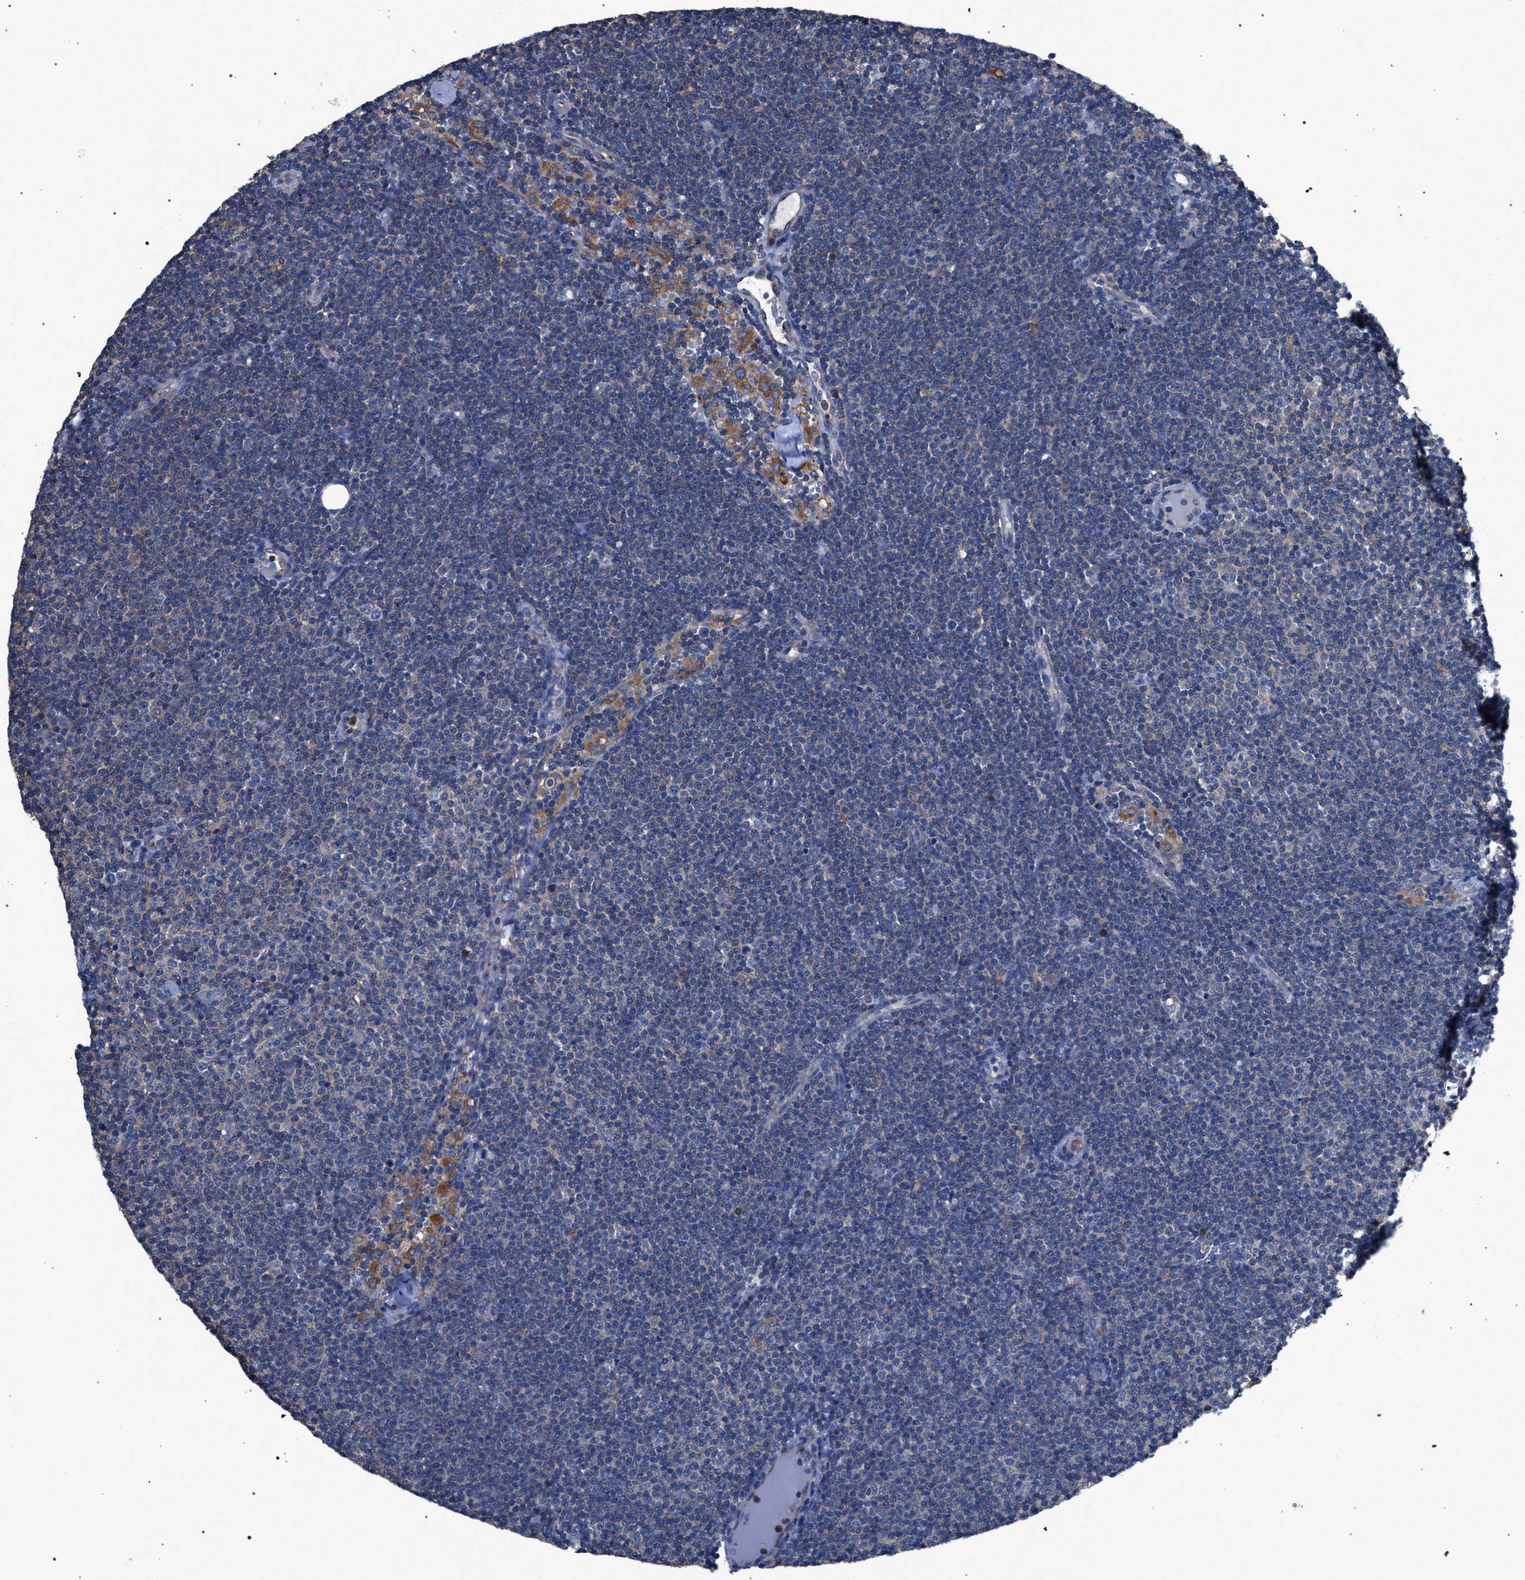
{"staining": {"intensity": "weak", "quantity": "<25%", "location": "cytoplasmic/membranous"}, "tissue": "lymphoma", "cell_type": "Tumor cells", "image_type": "cancer", "snomed": [{"axis": "morphology", "description": "Malignant lymphoma, non-Hodgkin's type, Low grade"}, {"axis": "topography", "description": "Lymph node"}], "caption": "An immunohistochemistry (IHC) micrograph of lymphoma is shown. There is no staining in tumor cells of lymphoma.", "gene": "ATP6V0A1", "patient": {"sex": "female", "age": 53}}